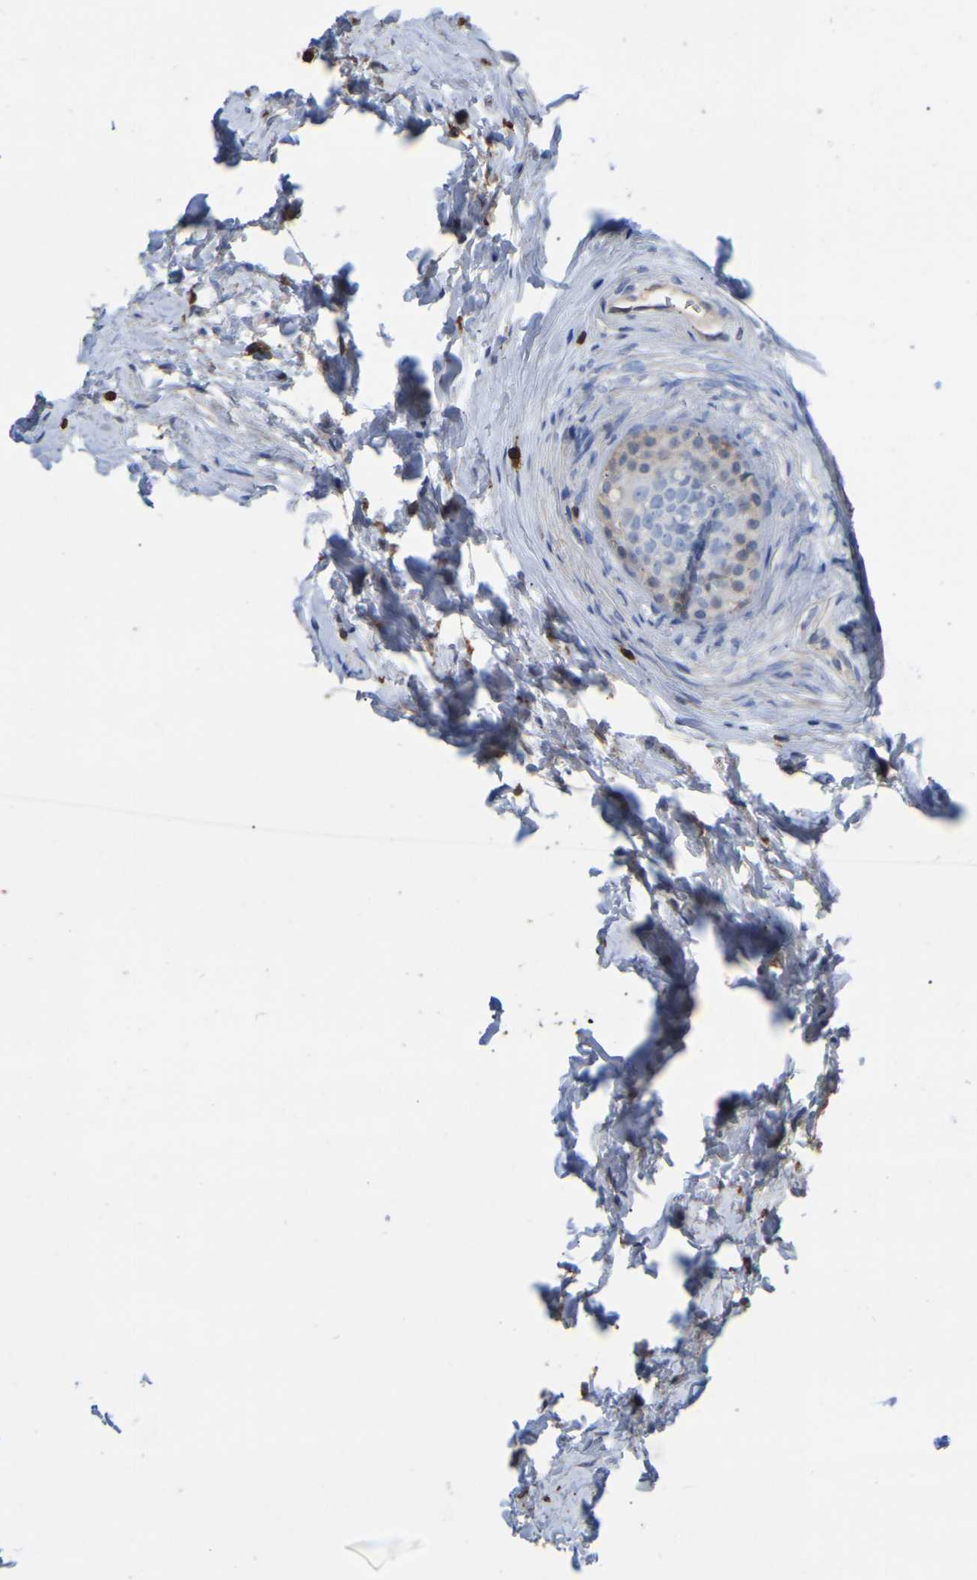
{"staining": {"intensity": "weak", "quantity": "<25%", "location": "cytoplasmic/membranous"}, "tissue": "epididymis", "cell_type": "Glandular cells", "image_type": "normal", "snomed": [{"axis": "morphology", "description": "Normal tissue, NOS"}, {"axis": "topography", "description": "Epididymis"}], "caption": "Immunohistochemistry (IHC) histopathology image of normal epididymis: epididymis stained with DAB reveals no significant protein expression in glandular cells. (Stains: DAB (3,3'-diaminobenzidine) immunohistochemistry with hematoxylin counter stain, Microscopy: brightfield microscopy at high magnification).", "gene": "CIT", "patient": {"sex": "male", "age": 56}}